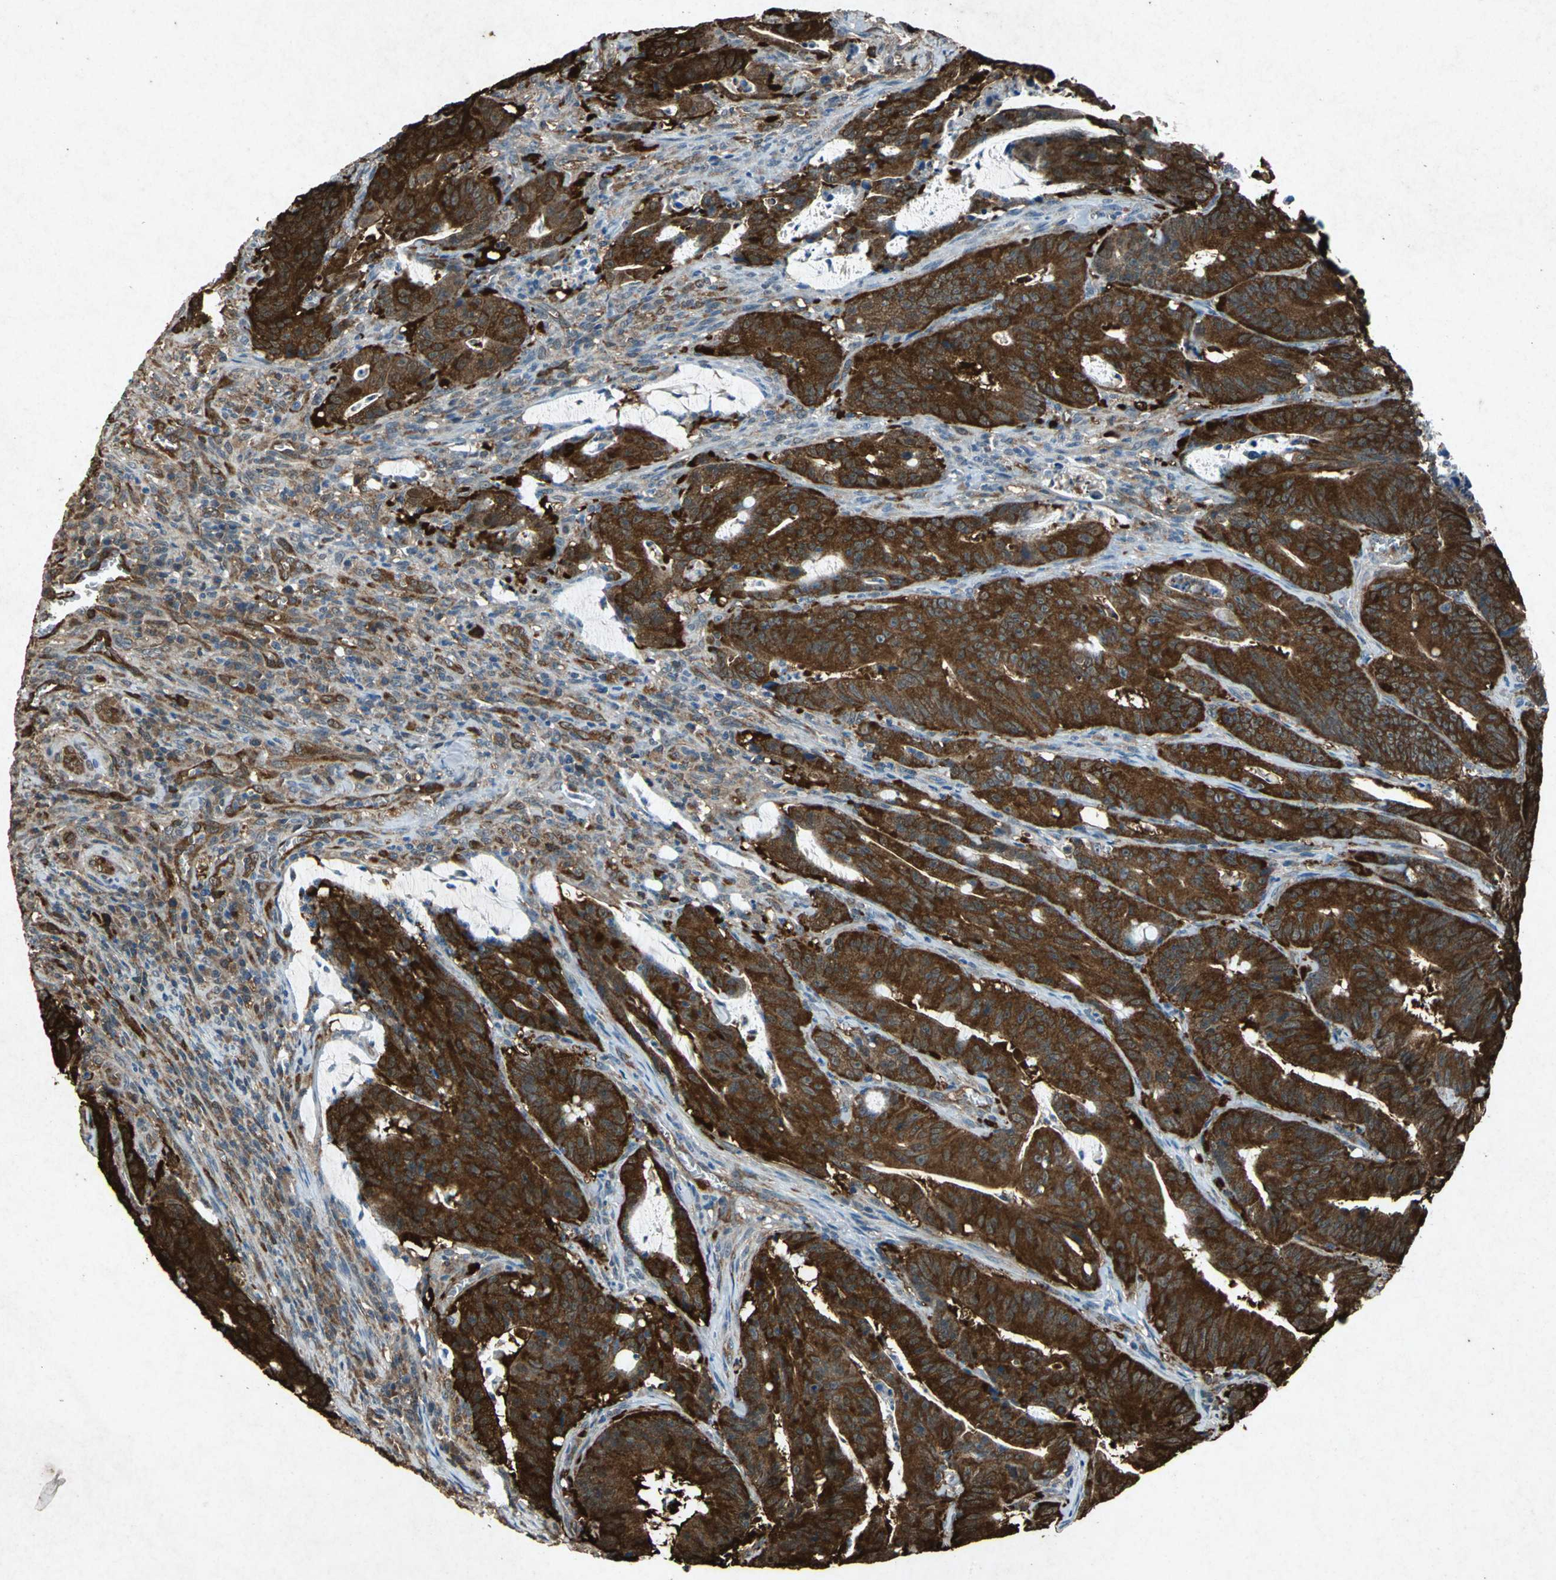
{"staining": {"intensity": "strong", "quantity": ">75%", "location": "cytoplasmic/membranous"}, "tissue": "colorectal cancer", "cell_type": "Tumor cells", "image_type": "cancer", "snomed": [{"axis": "morphology", "description": "Adenocarcinoma, NOS"}, {"axis": "topography", "description": "Colon"}], "caption": "A high amount of strong cytoplasmic/membranous expression is seen in approximately >75% of tumor cells in colorectal cancer (adenocarcinoma) tissue. The staining was performed using DAB, with brown indicating positive protein expression. Nuclei are stained blue with hematoxylin.", "gene": "HSP90AB1", "patient": {"sex": "male", "age": 45}}